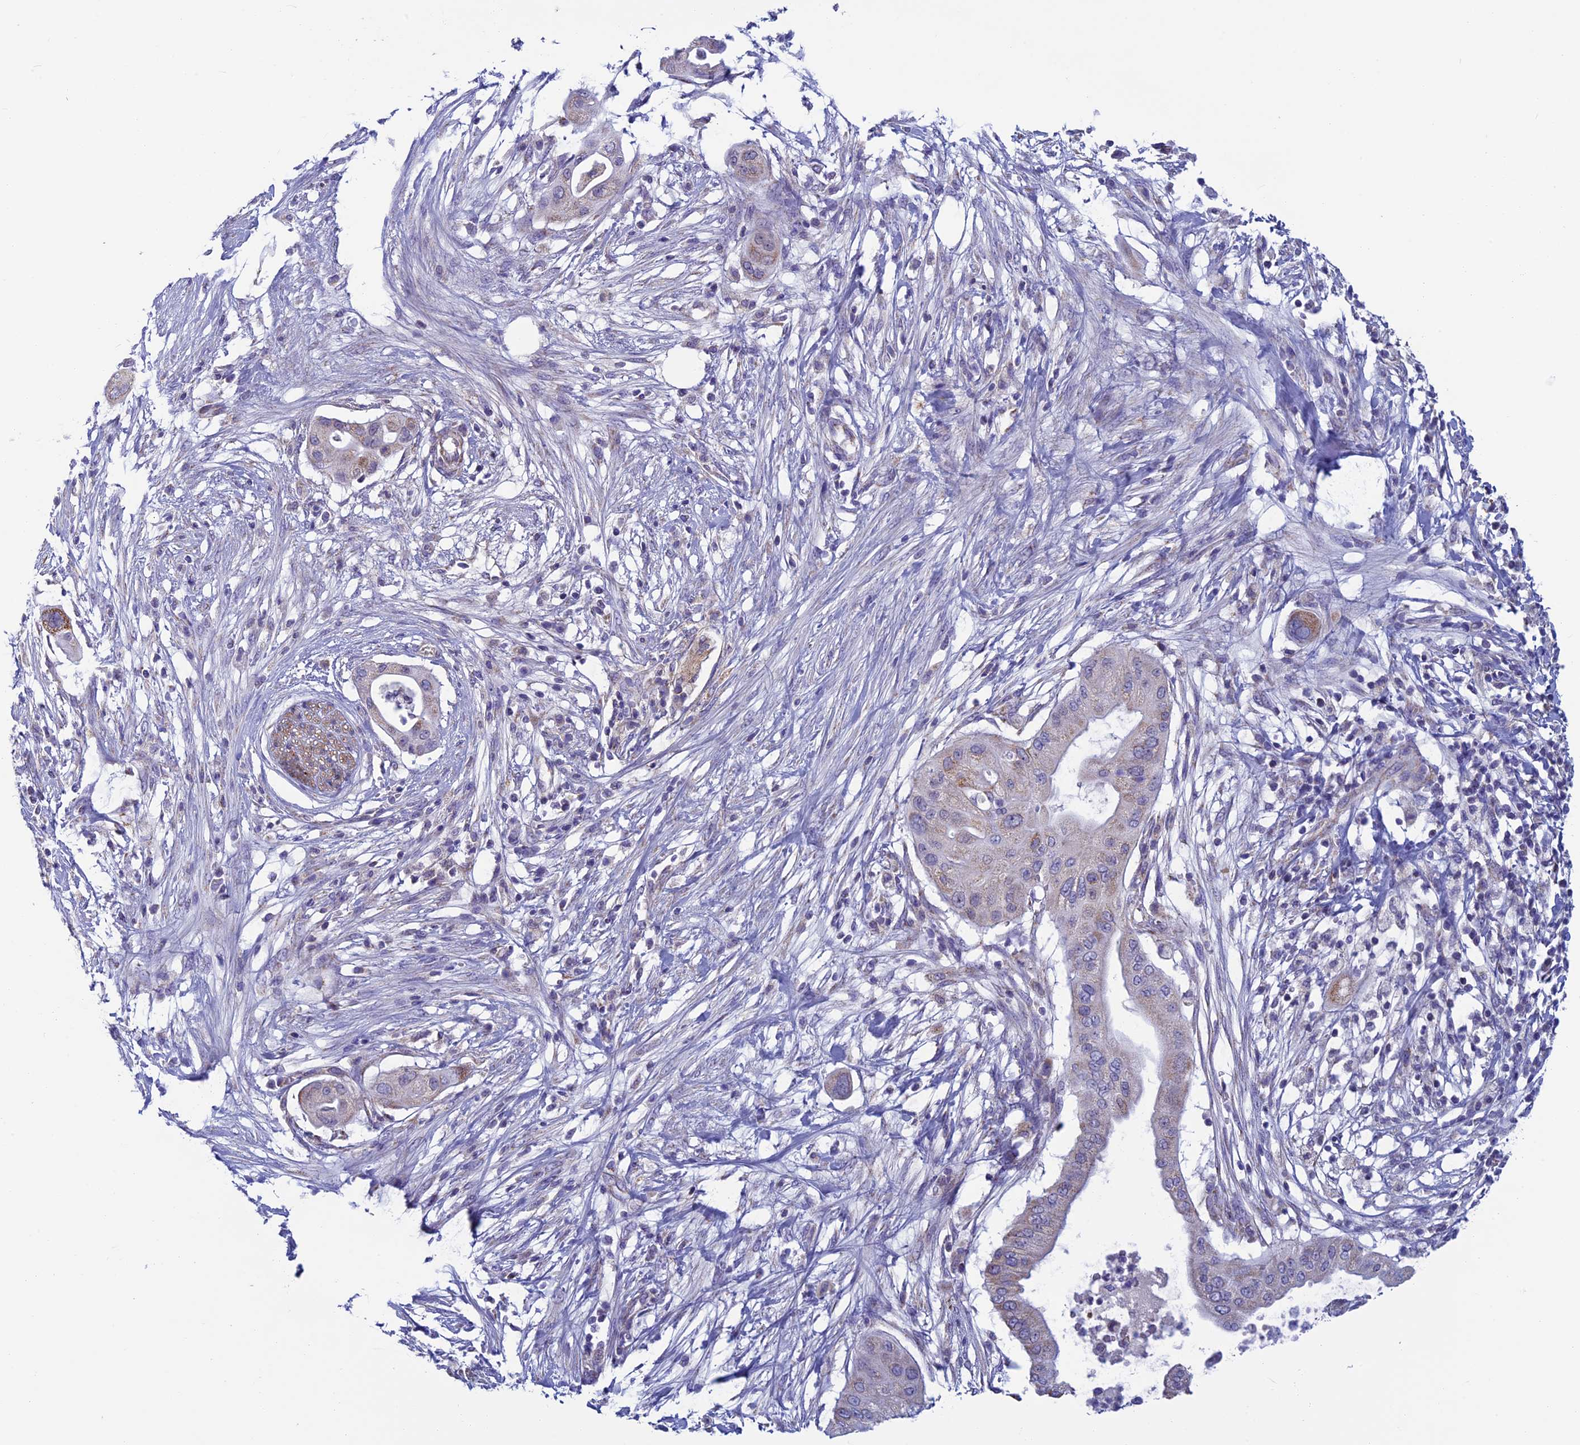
{"staining": {"intensity": "weak", "quantity": "25%-75%", "location": "cytoplasmic/membranous"}, "tissue": "pancreatic cancer", "cell_type": "Tumor cells", "image_type": "cancer", "snomed": [{"axis": "morphology", "description": "Adenocarcinoma, NOS"}, {"axis": "topography", "description": "Pancreas"}], "caption": "This is an image of IHC staining of pancreatic adenocarcinoma, which shows weak expression in the cytoplasmic/membranous of tumor cells.", "gene": "MFSD12", "patient": {"sex": "male", "age": 68}}